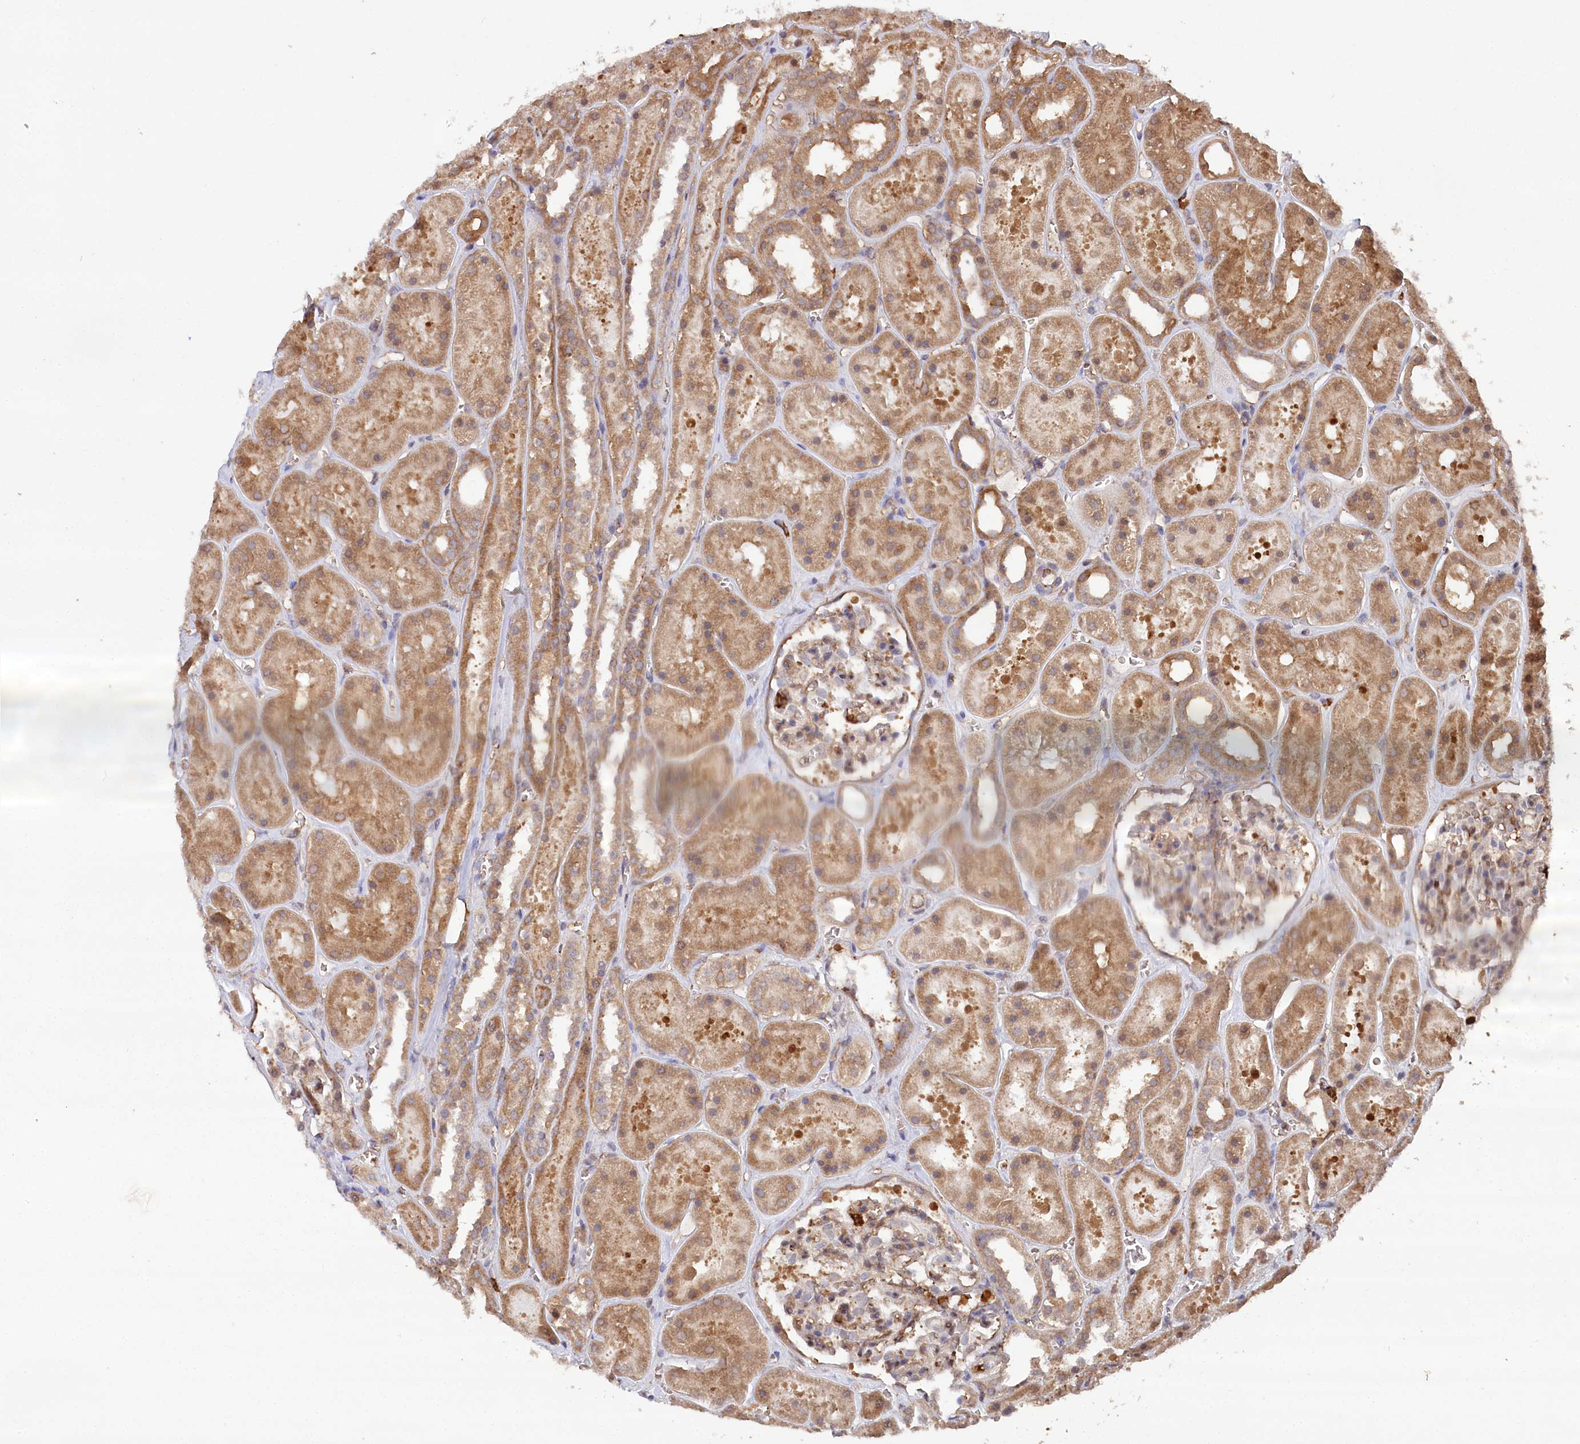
{"staining": {"intensity": "moderate", "quantity": "25%-75%", "location": "cytoplasmic/membranous"}, "tissue": "kidney", "cell_type": "Cells in glomeruli", "image_type": "normal", "snomed": [{"axis": "morphology", "description": "Normal tissue, NOS"}, {"axis": "topography", "description": "Kidney"}], "caption": "Brown immunohistochemical staining in unremarkable kidney demonstrates moderate cytoplasmic/membranous staining in approximately 25%-75% of cells in glomeruli.", "gene": "LSG1", "patient": {"sex": "female", "age": 41}}